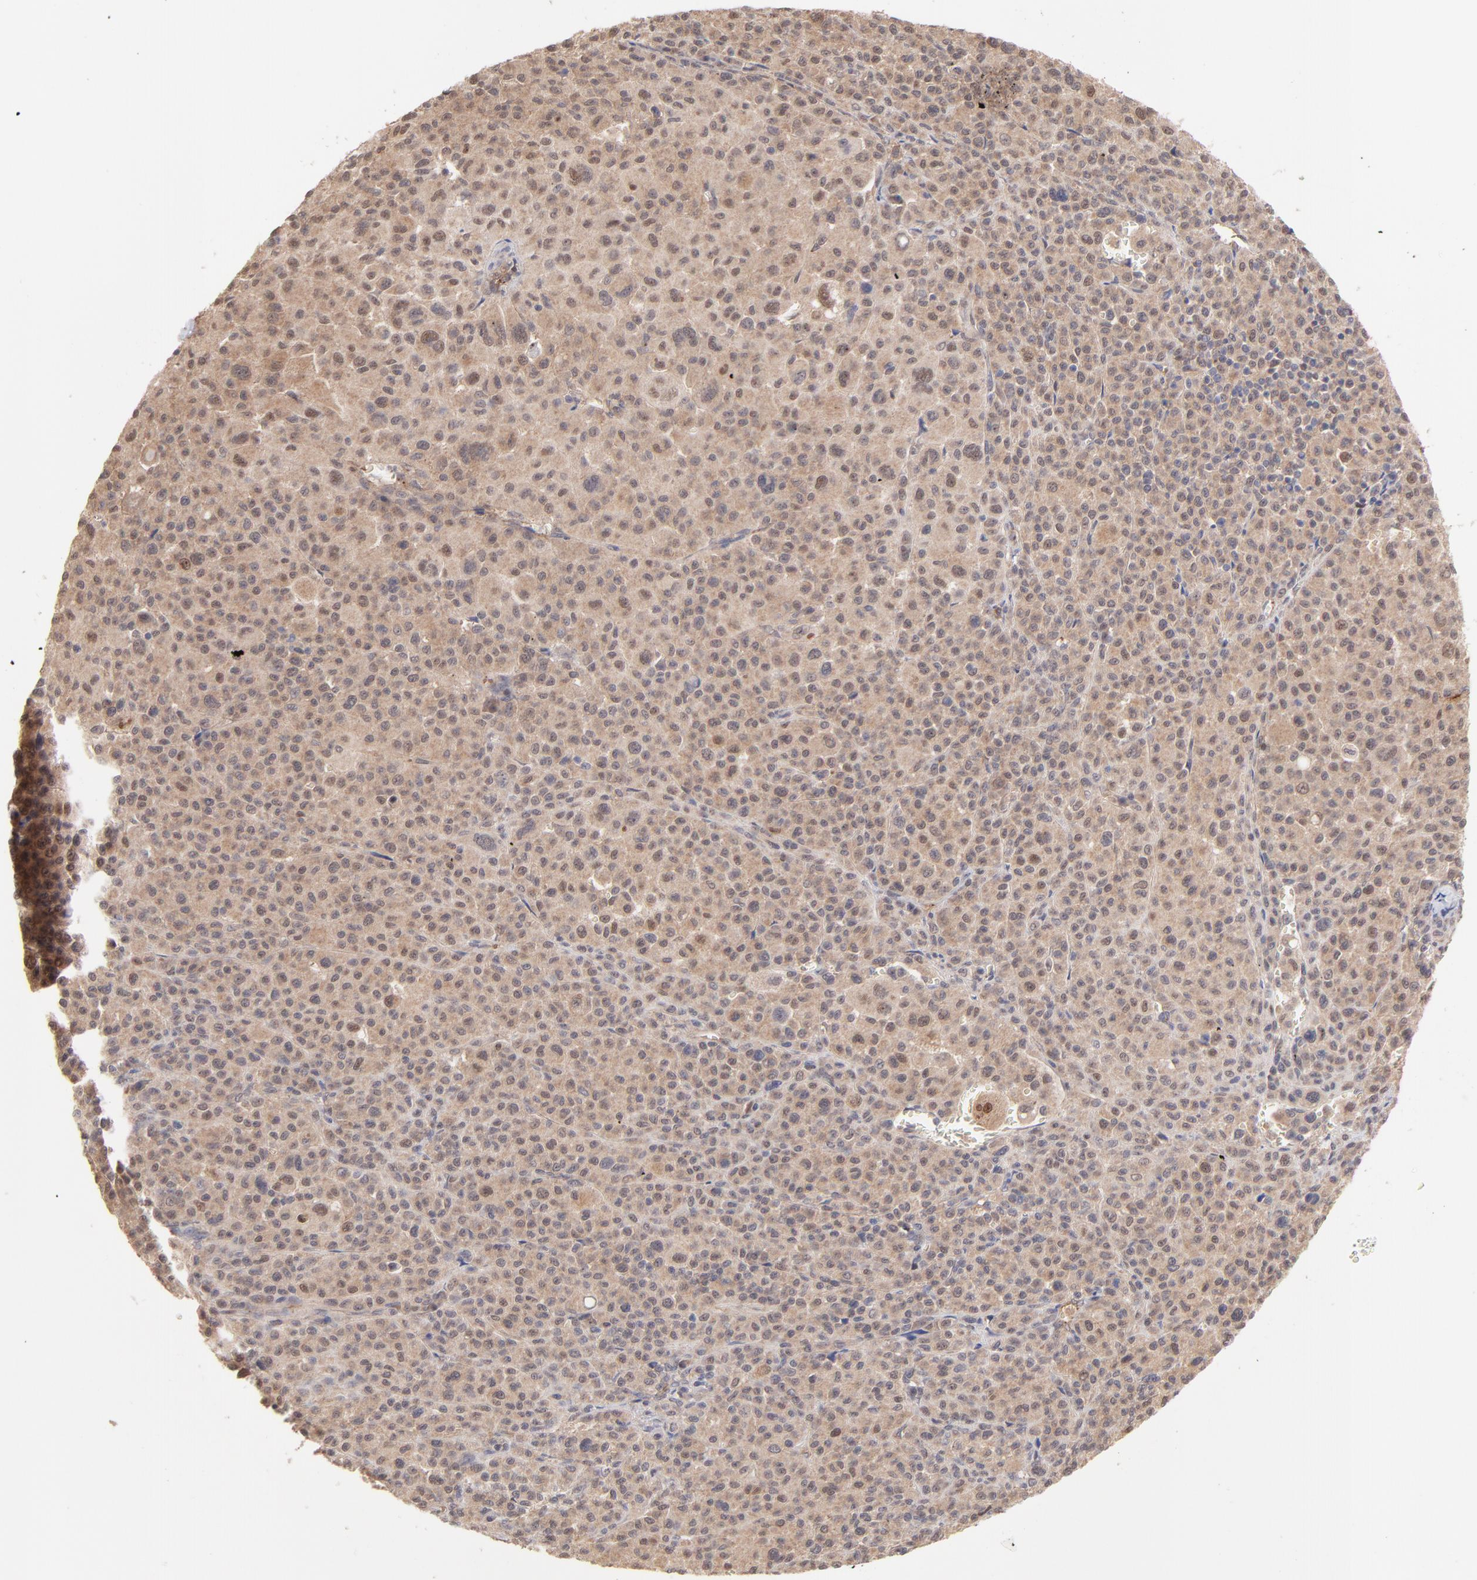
{"staining": {"intensity": "weak", "quantity": ">75%", "location": "cytoplasmic/membranous,nuclear"}, "tissue": "melanoma", "cell_type": "Tumor cells", "image_type": "cancer", "snomed": [{"axis": "morphology", "description": "Malignant melanoma, Metastatic site"}, {"axis": "topography", "description": "Skin"}], "caption": "Weak cytoplasmic/membranous and nuclear expression is identified in approximately >75% of tumor cells in melanoma. (Stains: DAB in brown, nuclei in blue, Microscopy: brightfield microscopy at high magnification).", "gene": "PSMD14", "patient": {"sex": "female", "age": 74}}